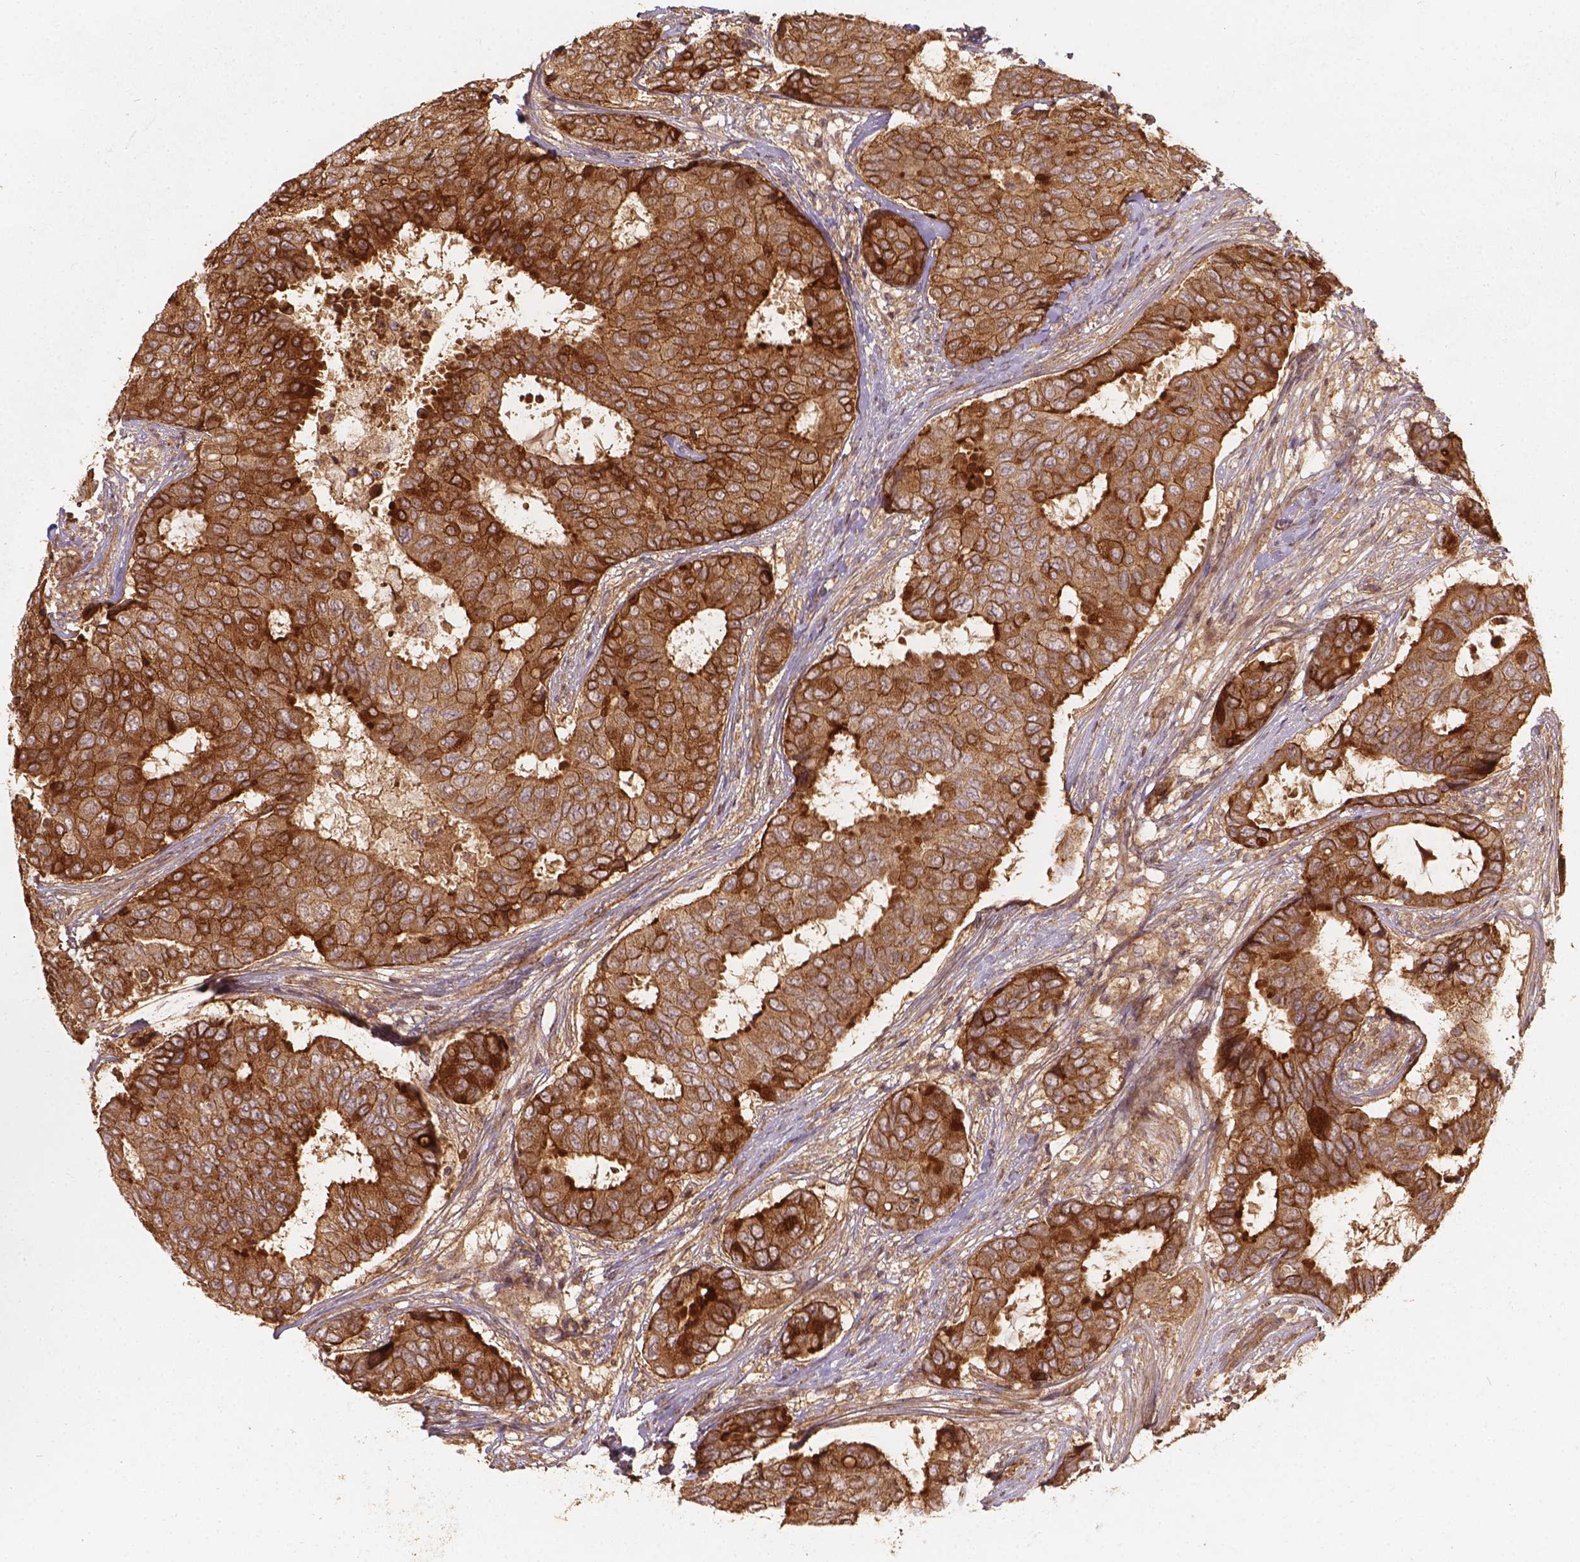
{"staining": {"intensity": "strong", "quantity": ">75%", "location": "cytoplasmic/membranous"}, "tissue": "breast cancer", "cell_type": "Tumor cells", "image_type": "cancer", "snomed": [{"axis": "morphology", "description": "Duct carcinoma"}, {"axis": "topography", "description": "Breast"}], "caption": "A brown stain shows strong cytoplasmic/membranous staining of a protein in intraductal carcinoma (breast) tumor cells. (IHC, brightfield microscopy, high magnification).", "gene": "XPR1", "patient": {"sex": "female", "age": 75}}